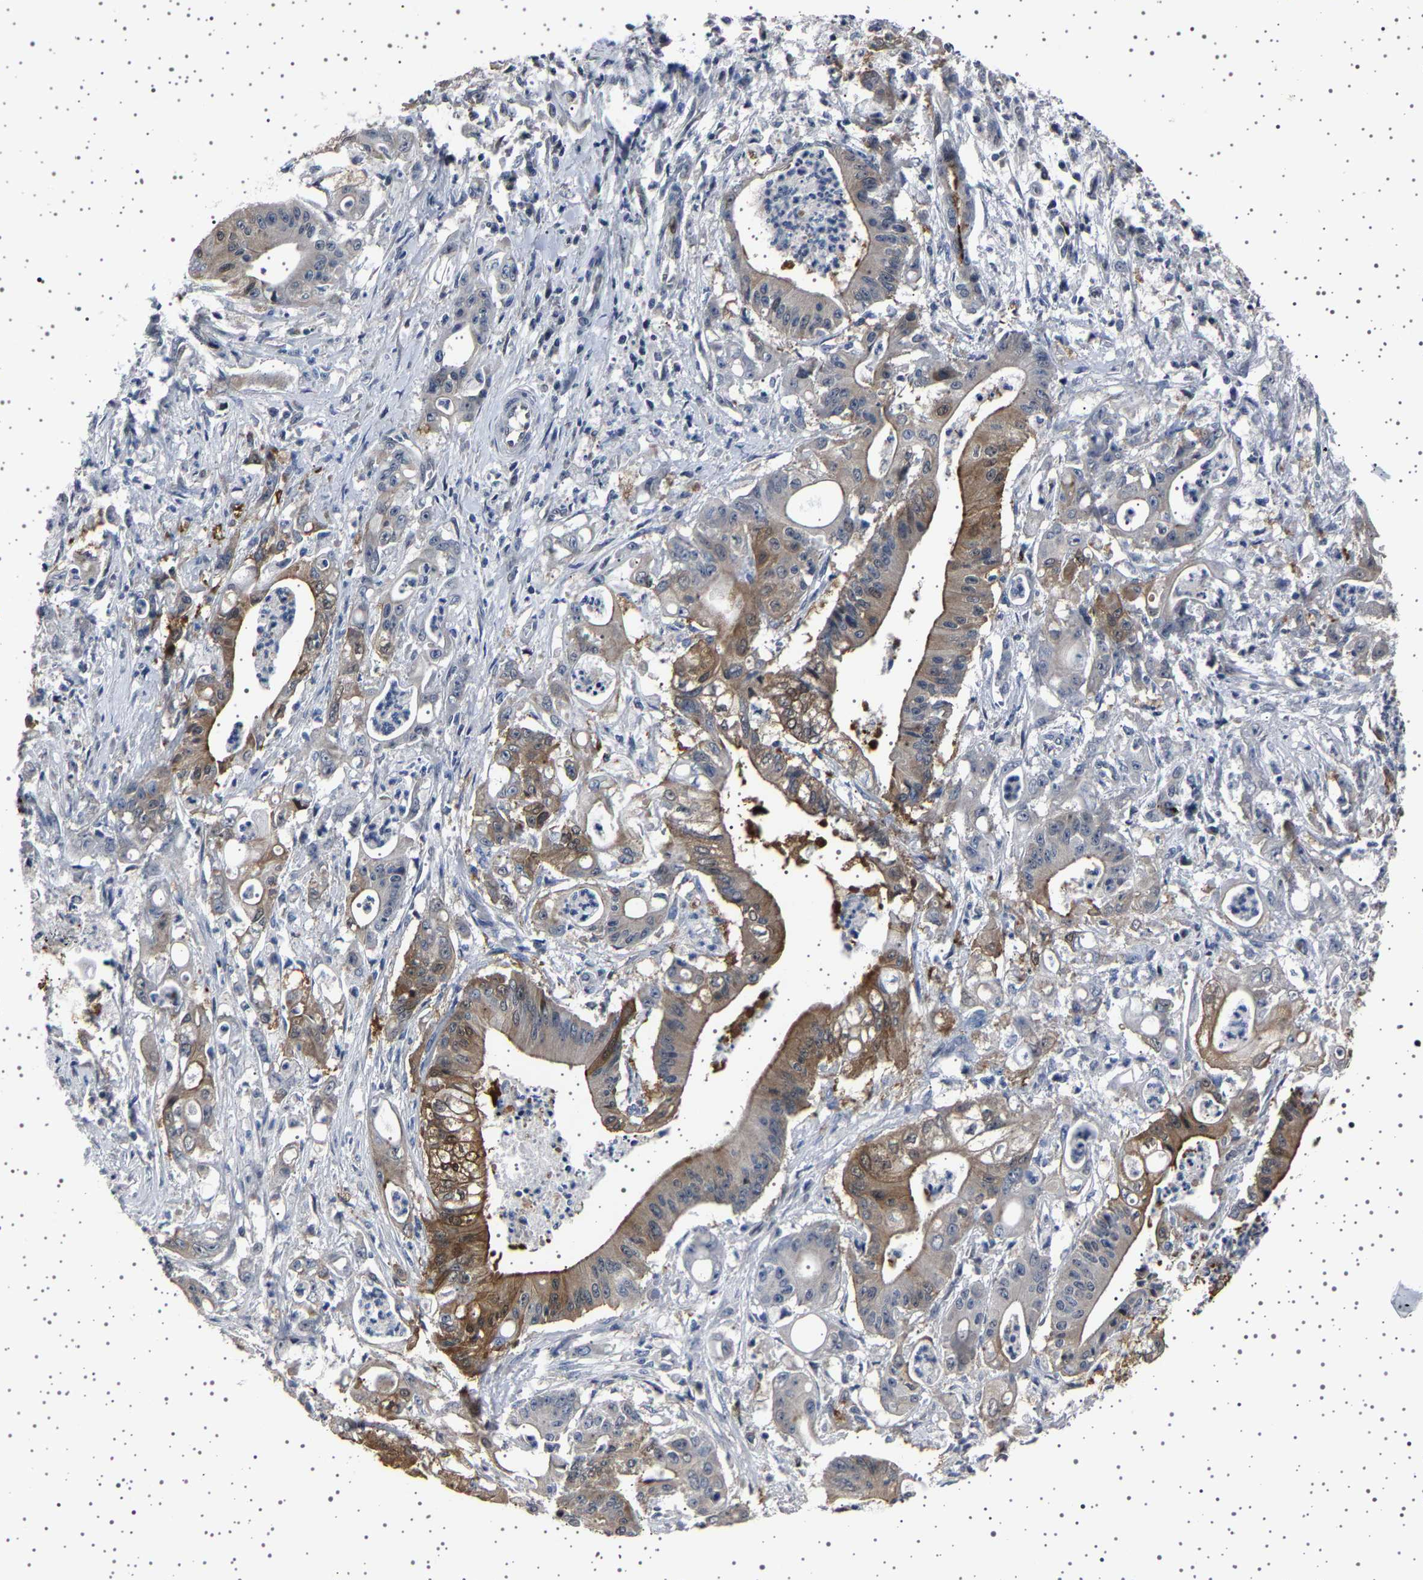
{"staining": {"intensity": "moderate", "quantity": "25%-75%", "location": "cytoplasmic/membranous"}, "tissue": "pancreatic cancer", "cell_type": "Tumor cells", "image_type": "cancer", "snomed": [{"axis": "morphology", "description": "Normal tissue, NOS"}, {"axis": "topography", "description": "Lymph node"}], "caption": "Pancreatic cancer tissue shows moderate cytoplasmic/membranous positivity in approximately 25%-75% of tumor cells, visualized by immunohistochemistry.", "gene": "IL10RB", "patient": {"sex": "male", "age": 62}}